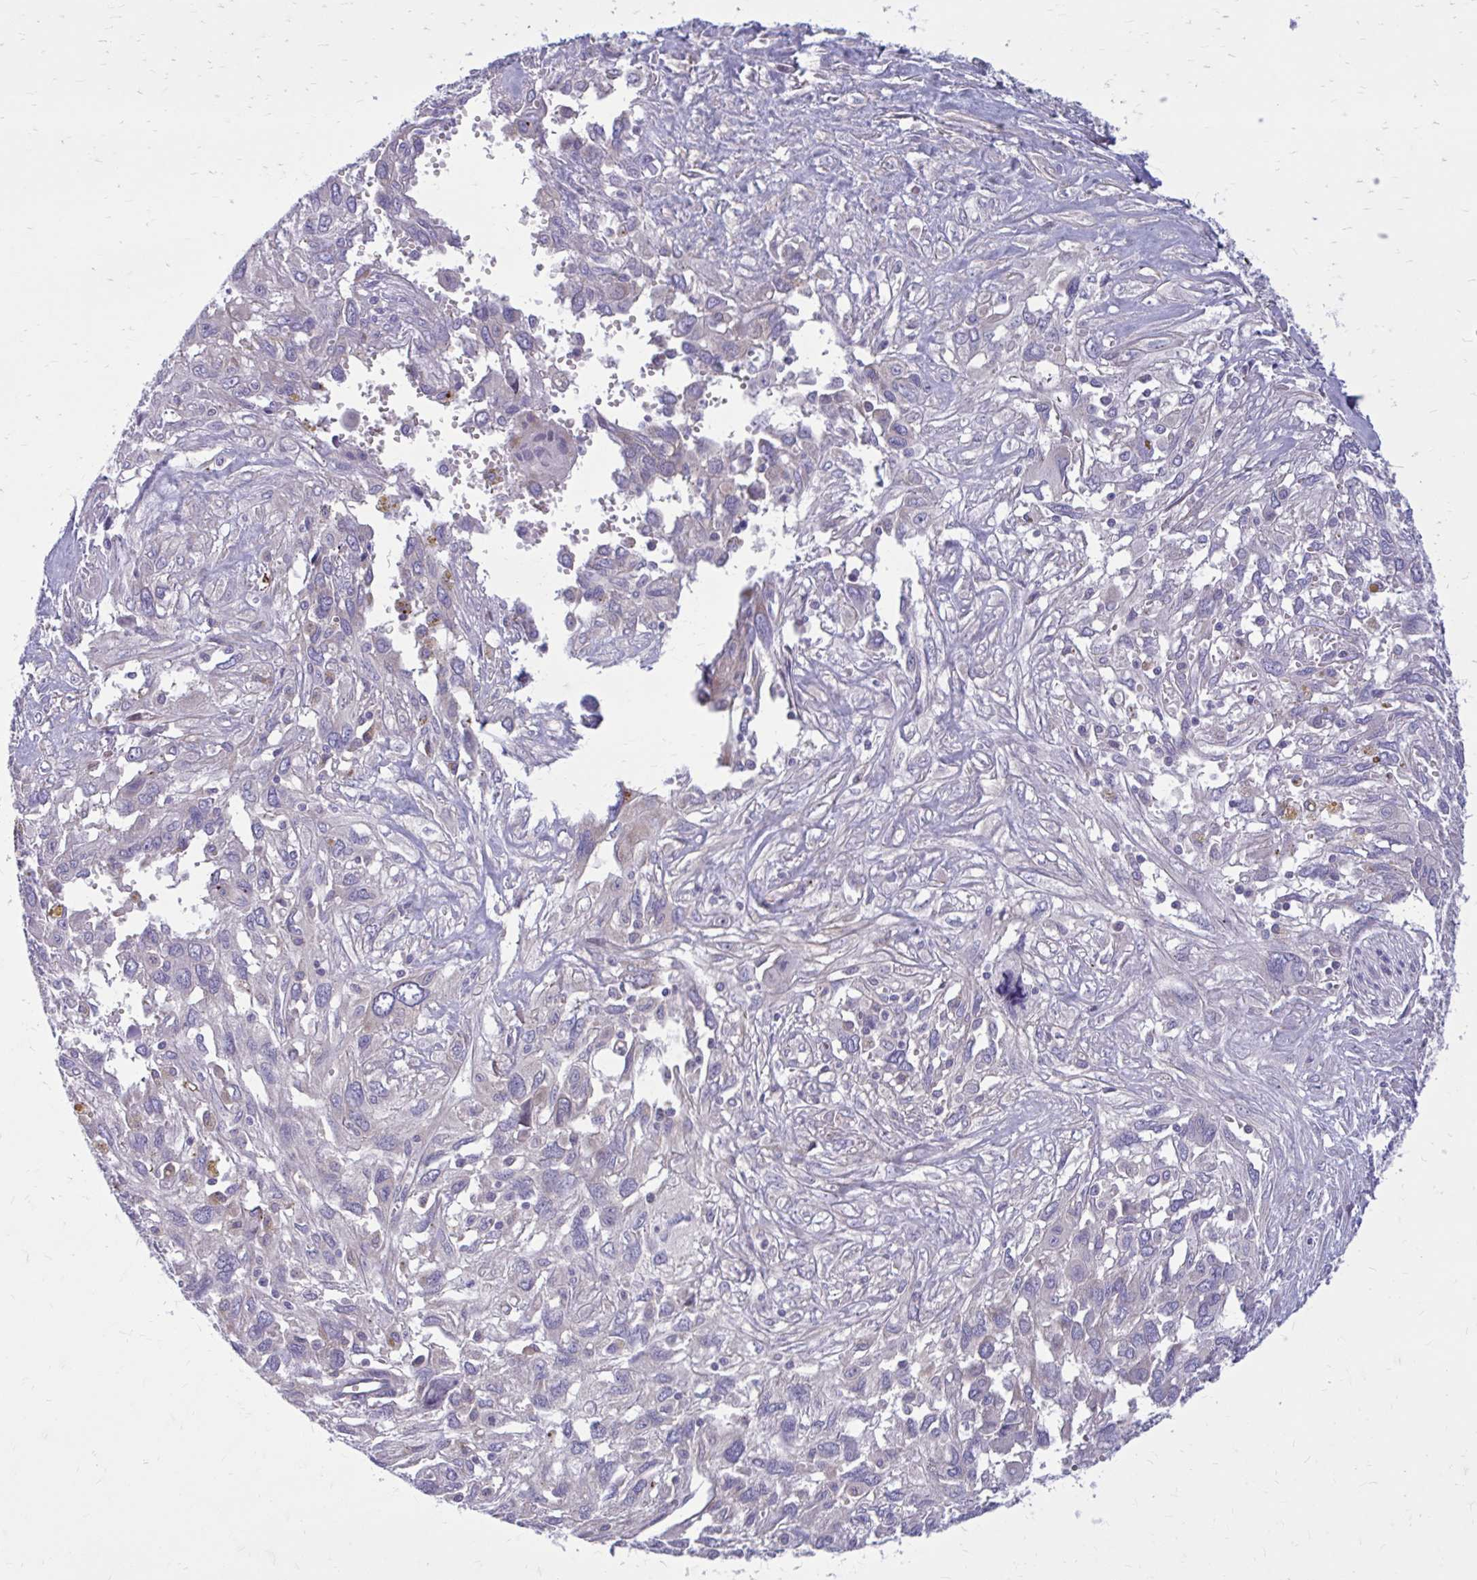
{"staining": {"intensity": "negative", "quantity": "none", "location": "none"}, "tissue": "pancreatic cancer", "cell_type": "Tumor cells", "image_type": "cancer", "snomed": [{"axis": "morphology", "description": "Adenocarcinoma, NOS"}, {"axis": "topography", "description": "Pancreas"}], "caption": "The photomicrograph demonstrates no staining of tumor cells in pancreatic adenocarcinoma.", "gene": "GIGYF2", "patient": {"sex": "female", "age": 47}}